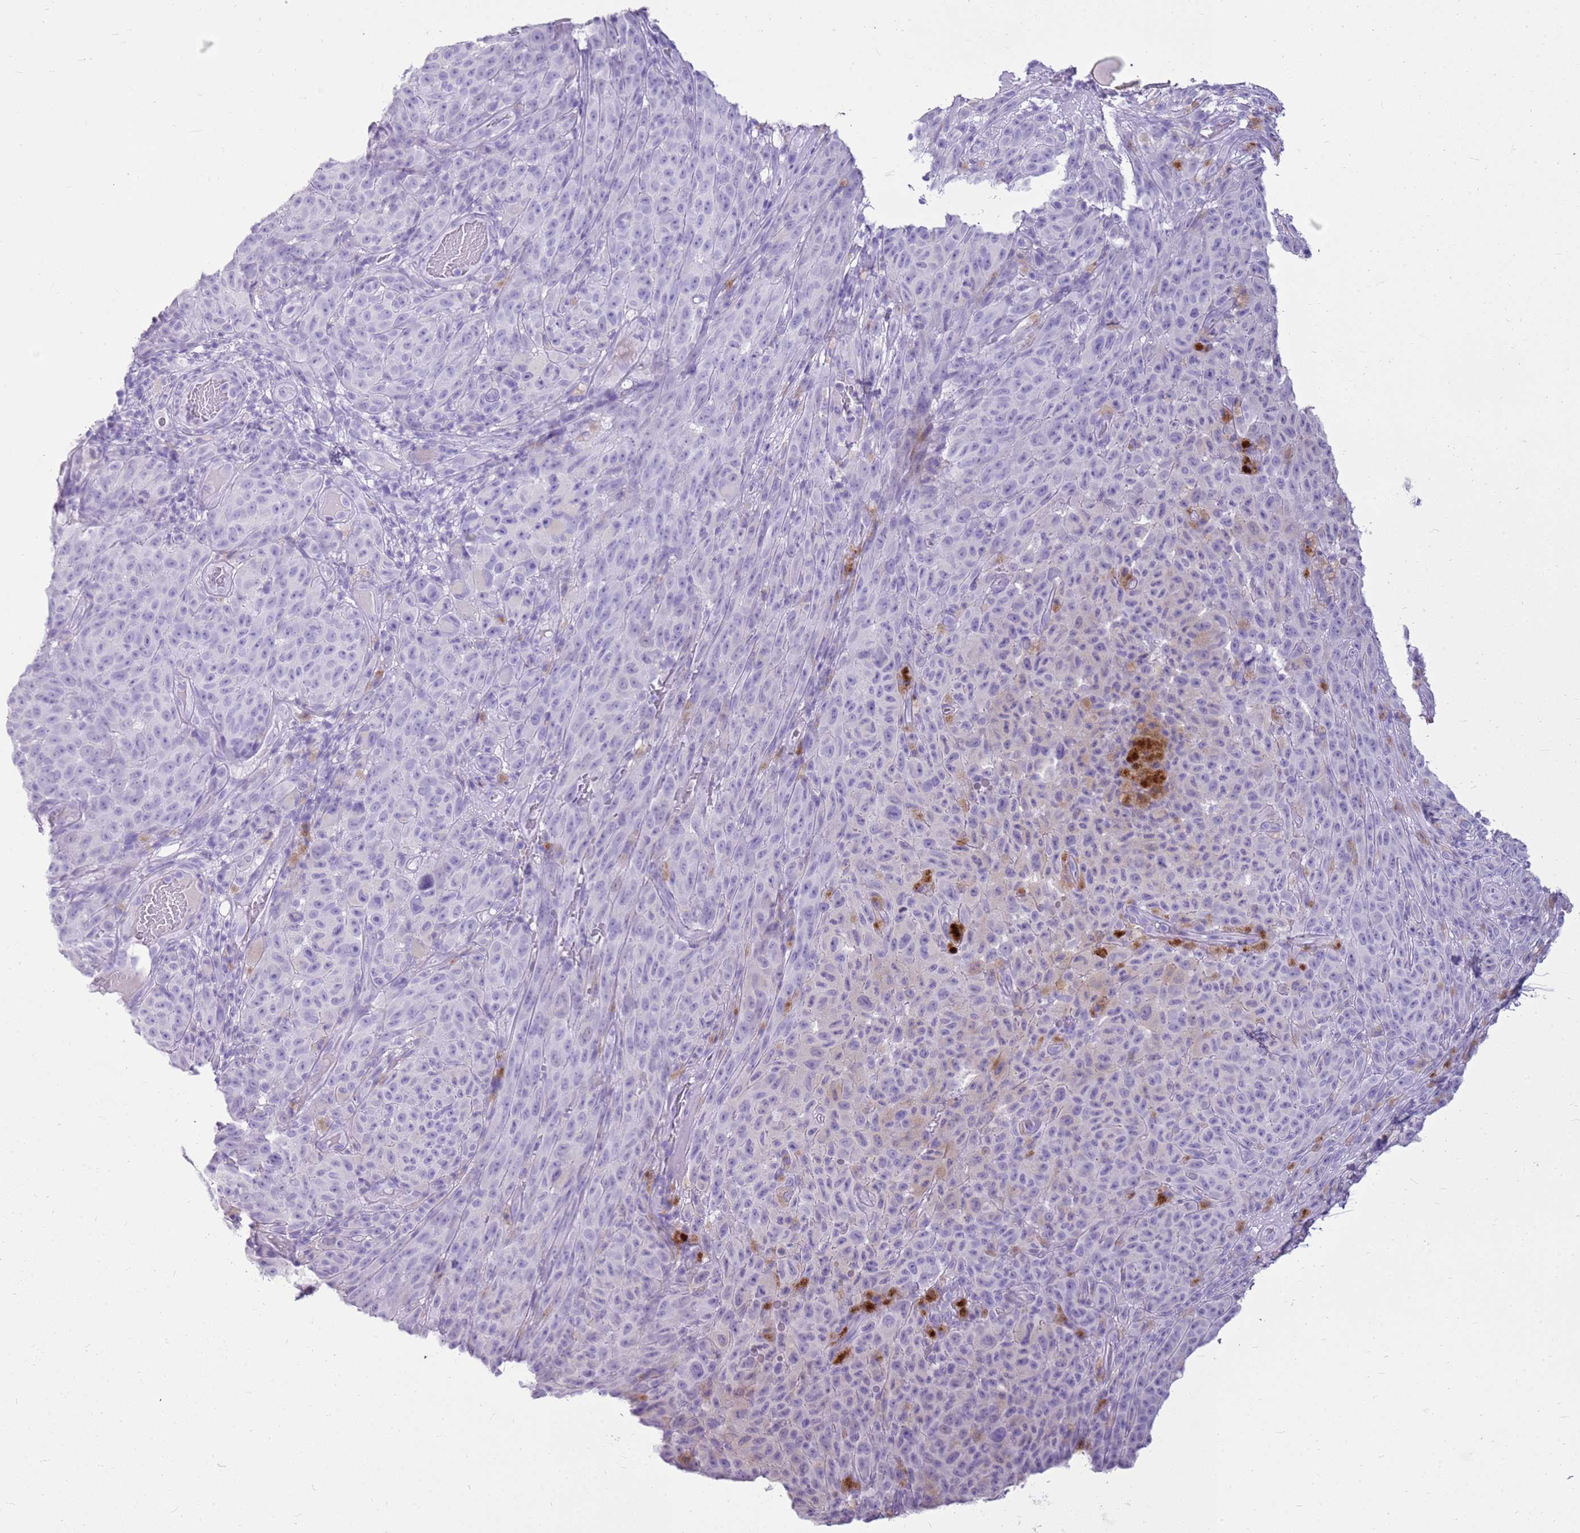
{"staining": {"intensity": "negative", "quantity": "none", "location": "none"}, "tissue": "melanoma", "cell_type": "Tumor cells", "image_type": "cancer", "snomed": [{"axis": "morphology", "description": "Malignant melanoma, NOS"}, {"axis": "topography", "description": "Skin"}], "caption": "The image displays no staining of tumor cells in melanoma.", "gene": "CA8", "patient": {"sex": "female", "age": 82}}